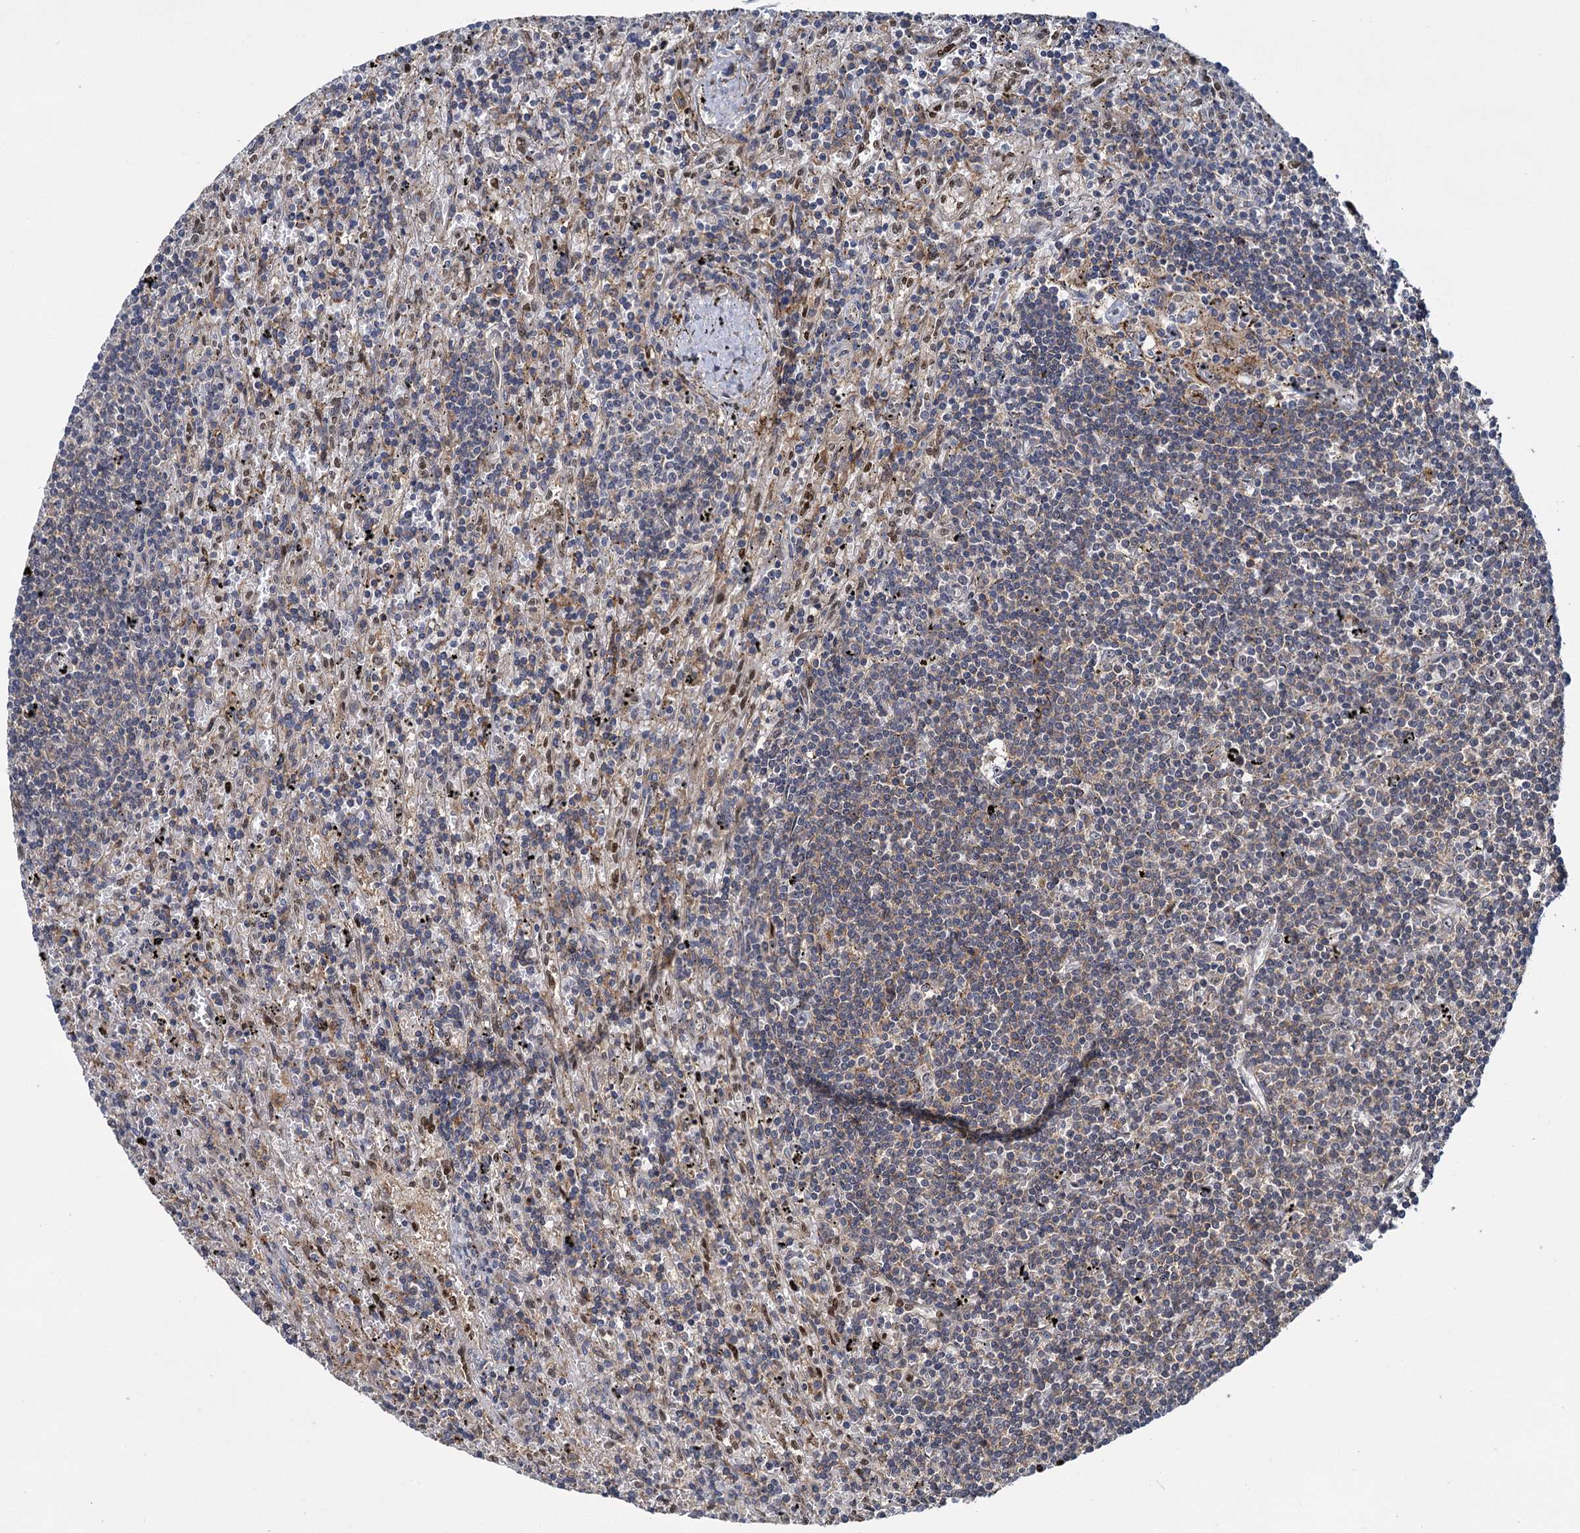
{"staining": {"intensity": "negative", "quantity": "none", "location": "none"}, "tissue": "lymphoma", "cell_type": "Tumor cells", "image_type": "cancer", "snomed": [{"axis": "morphology", "description": "Malignant lymphoma, non-Hodgkin's type, Low grade"}, {"axis": "topography", "description": "Spleen"}], "caption": "Tumor cells are negative for brown protein staining in lymphoma.", "gene": "GAL3ST4", "patient": {"sex": "male", "age": 76}}